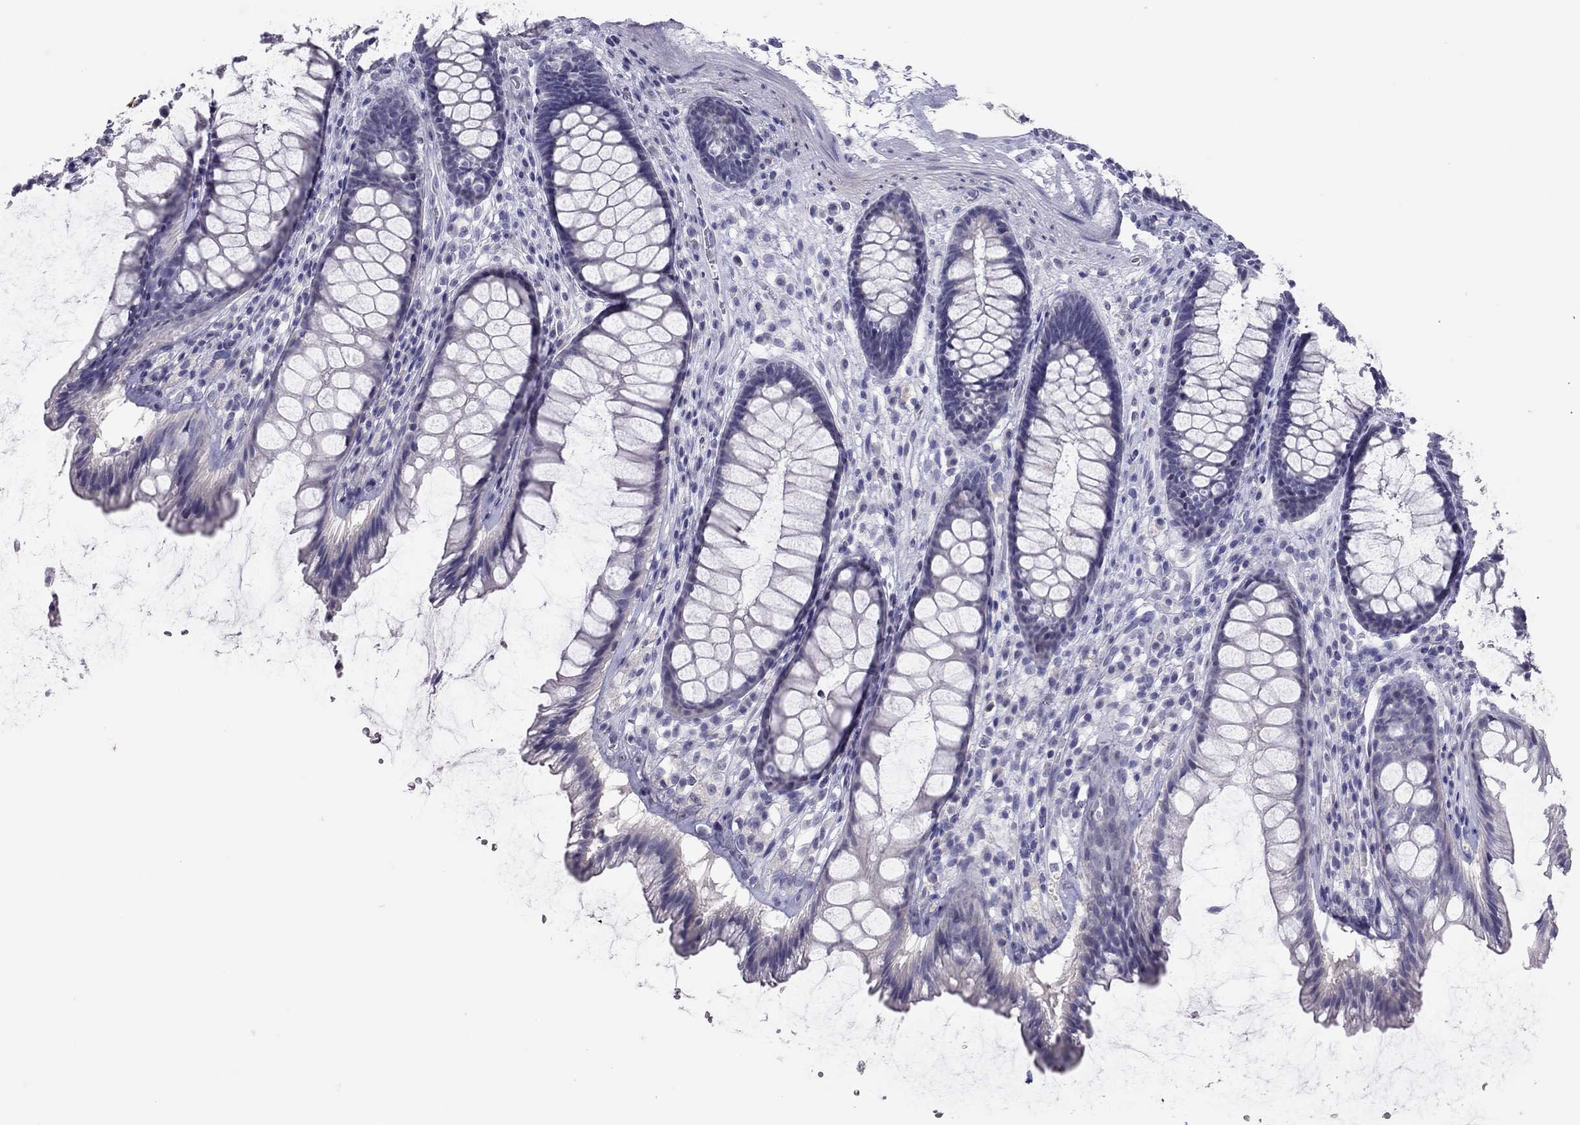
{"staining": {"intensity": "negative", "quantity": "none", "location": "none"}, "tissue": "rectum", "cell_type": "Glandular cells", "image_type": "normal", "snomed": [{"axis": "morphology", "description": "Normal tissue, NOS"}, {"axis": "topography", "description": "Rectum"}], "caption": "Protein analysis of benign rectum shows no significant expression in glandular cells. Brightfield microscopy of immunohistochemistry stained with DAB (3,3'-diaminobenzidine) (brown) and hematoxylin (blue), captured at high magnification.", "gene": "MUC16", "patient": {"sex": "male", "age": 72}}